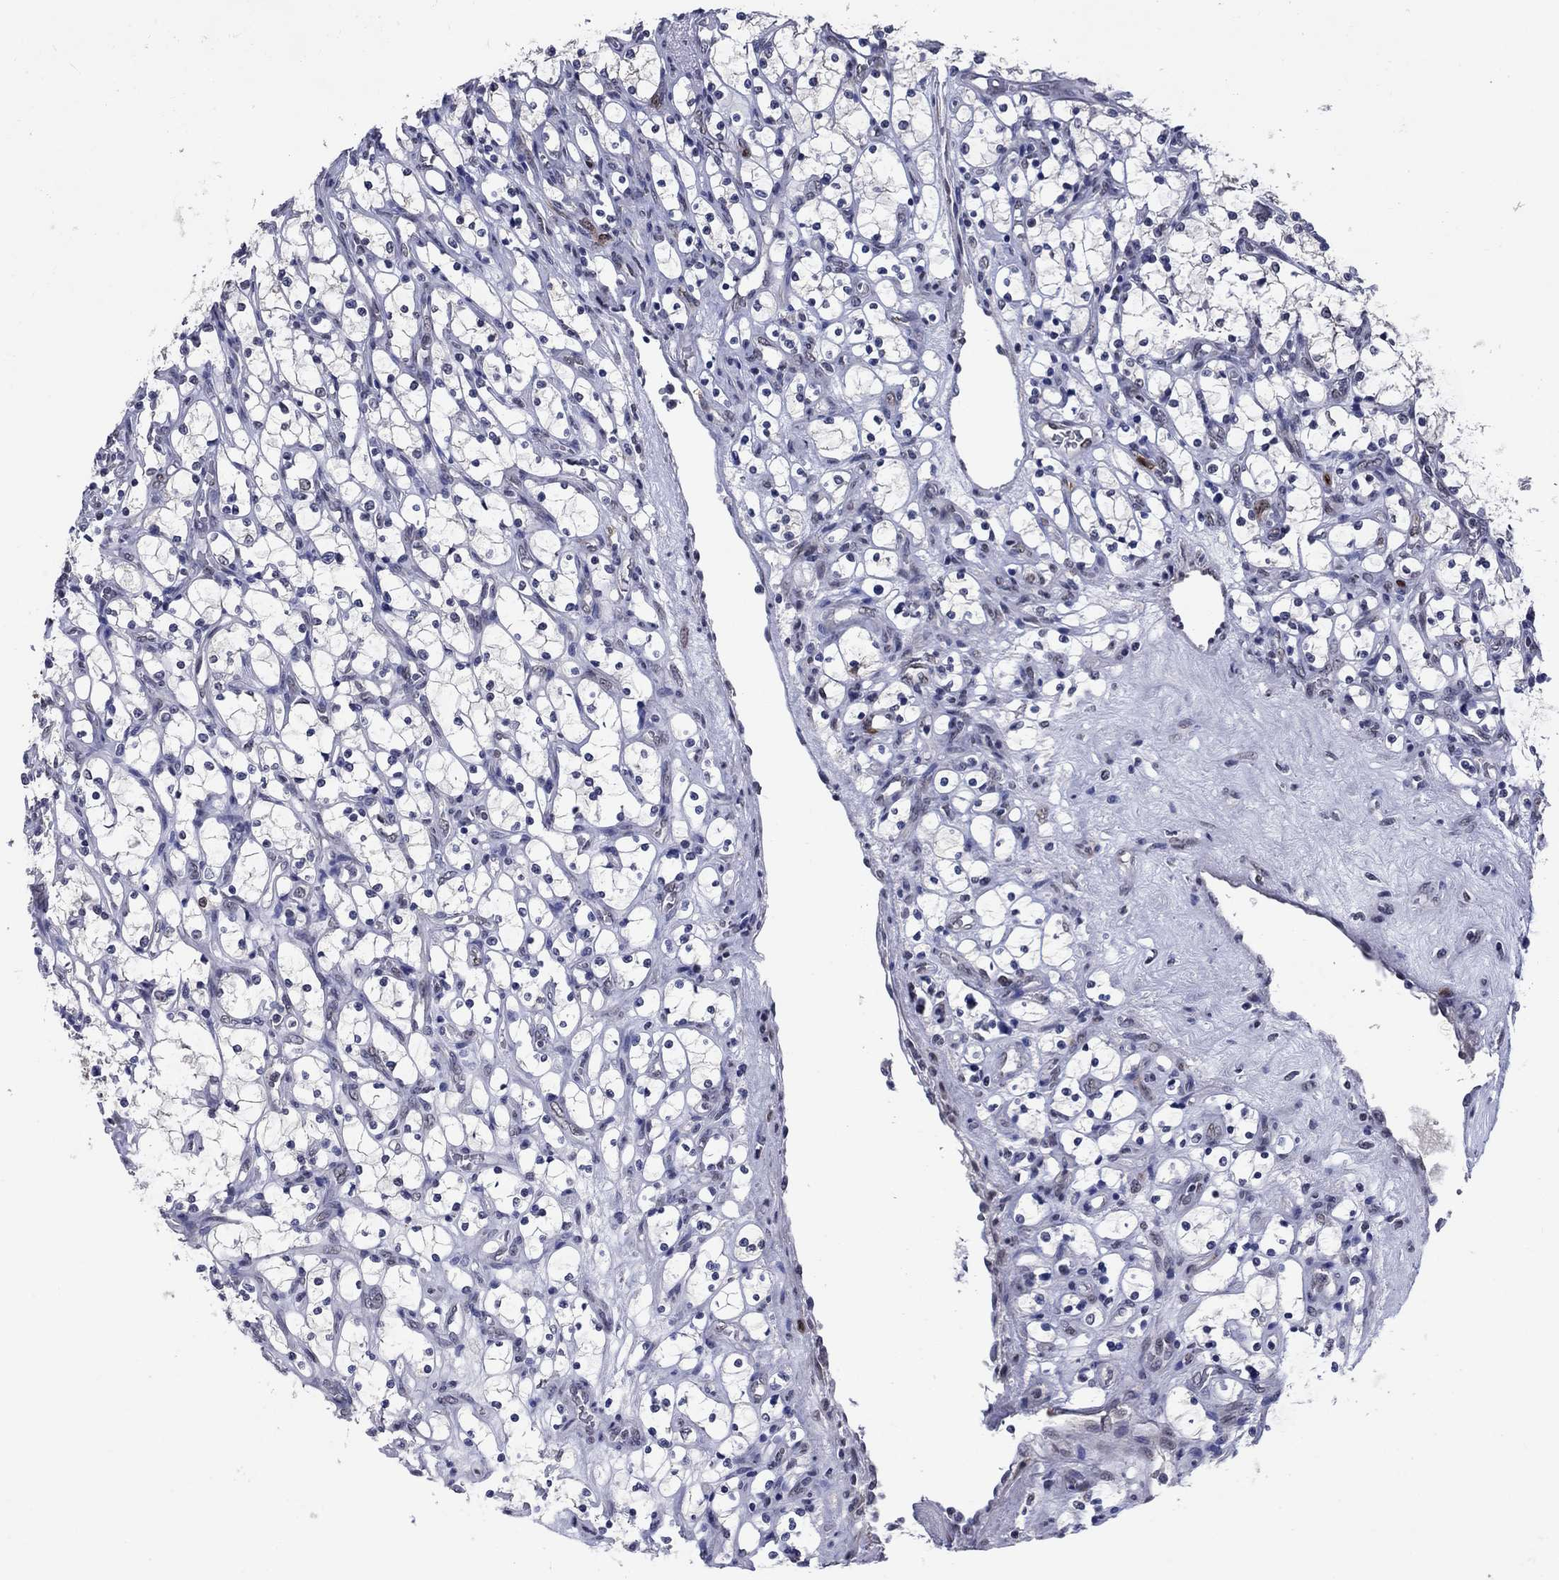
{"staining": {"intensity": "negative", "quantity": "none", "location": "none"}, "tissue": "renal cancer", "cell_type": "Tumor cells", "image_type": "cancer", "snomed": [{"axis": "morphology", "description": "Adenocarcinoma, NOS"}, {"axis": "topography", "description": "Kidney"}], "caption": "Immunohistochemistry of human renal adenocarcinoma exhibits no expression in tumor cells.", "gene": "TYMS", "patient": {"sex": "female", "age": 69}}